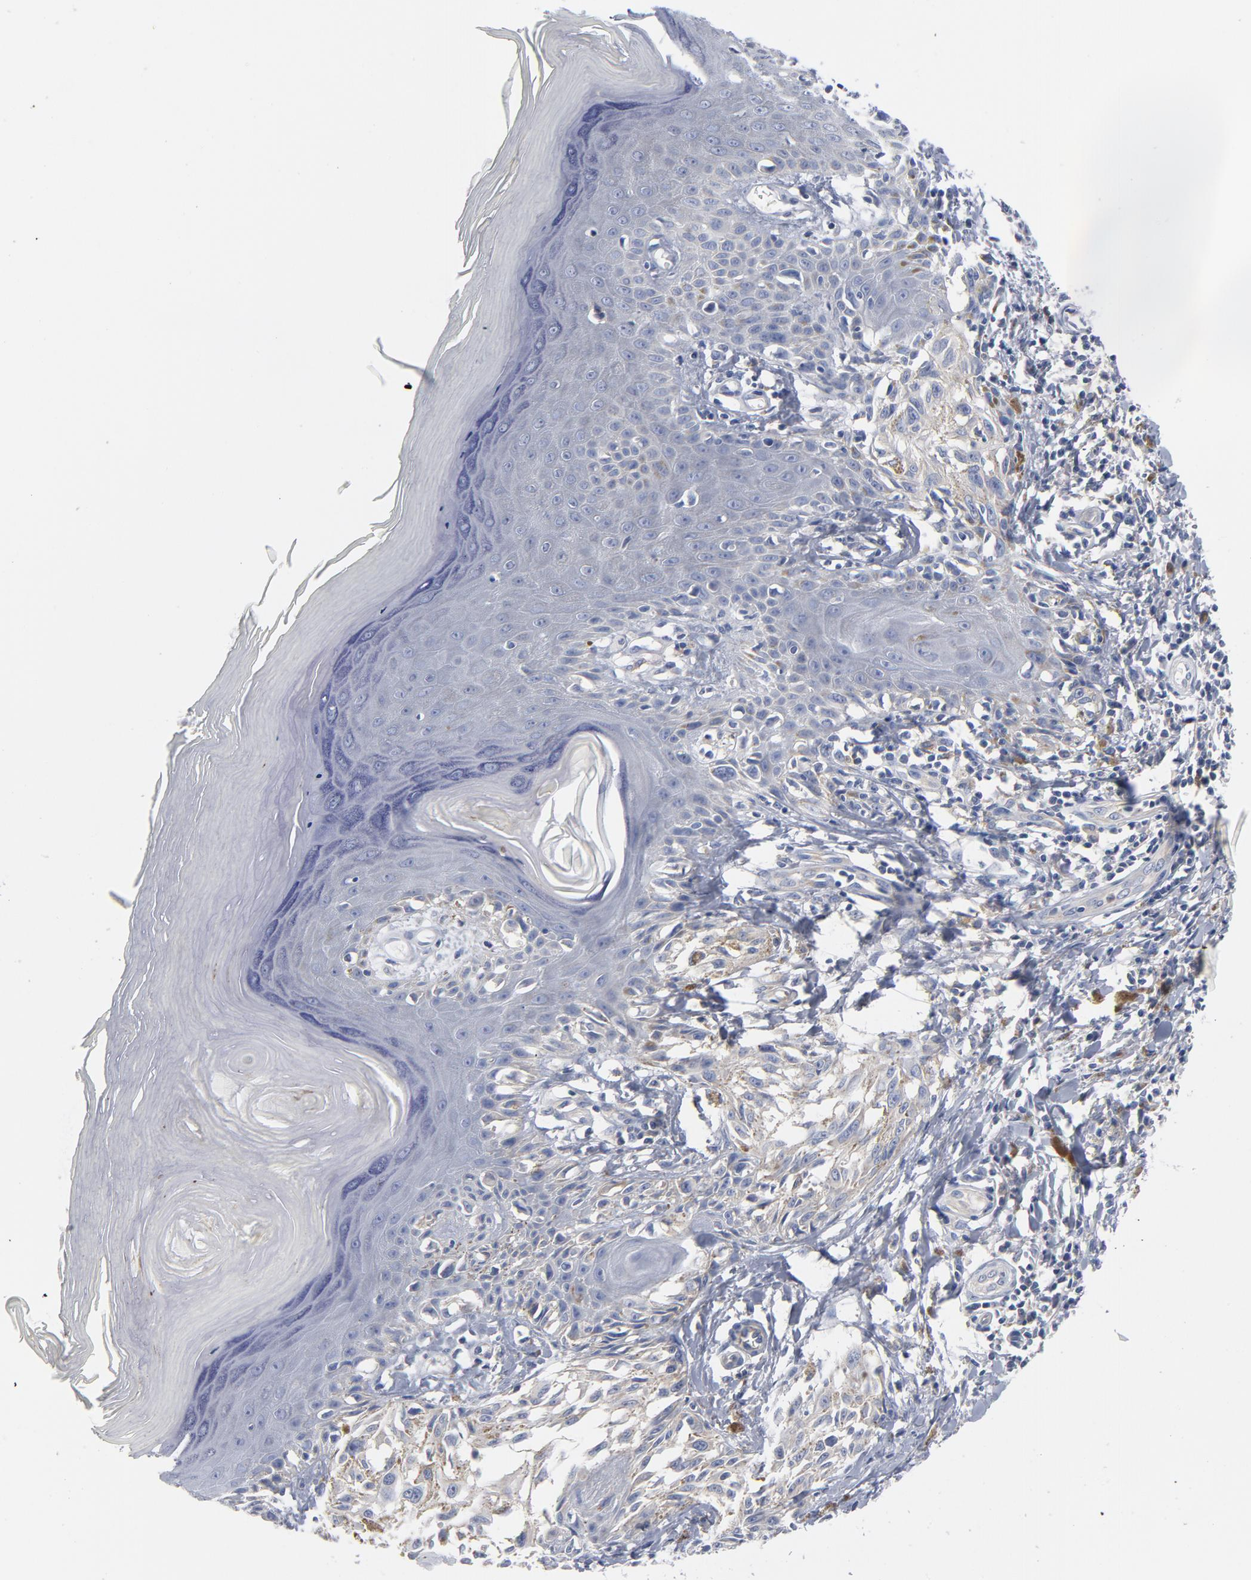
{"staining": {"intensity": "weak", "quantity": "<25%", "location": "cytoplasmic/membranous"}, "tissue": "melanoma", "cell_type": "Tumor cells", "image_type": "cancer", "snomed": [{"axis": "morphology", "description": "Malignant melanoma, NOS"}, {"axis": "topography", "description": "Skin"}], "caption": "The histopathology image demonstrates no staining of tumor cells in melanoma.", "gene": "CD86", "patient": {"sex": "female", "age": 77}}